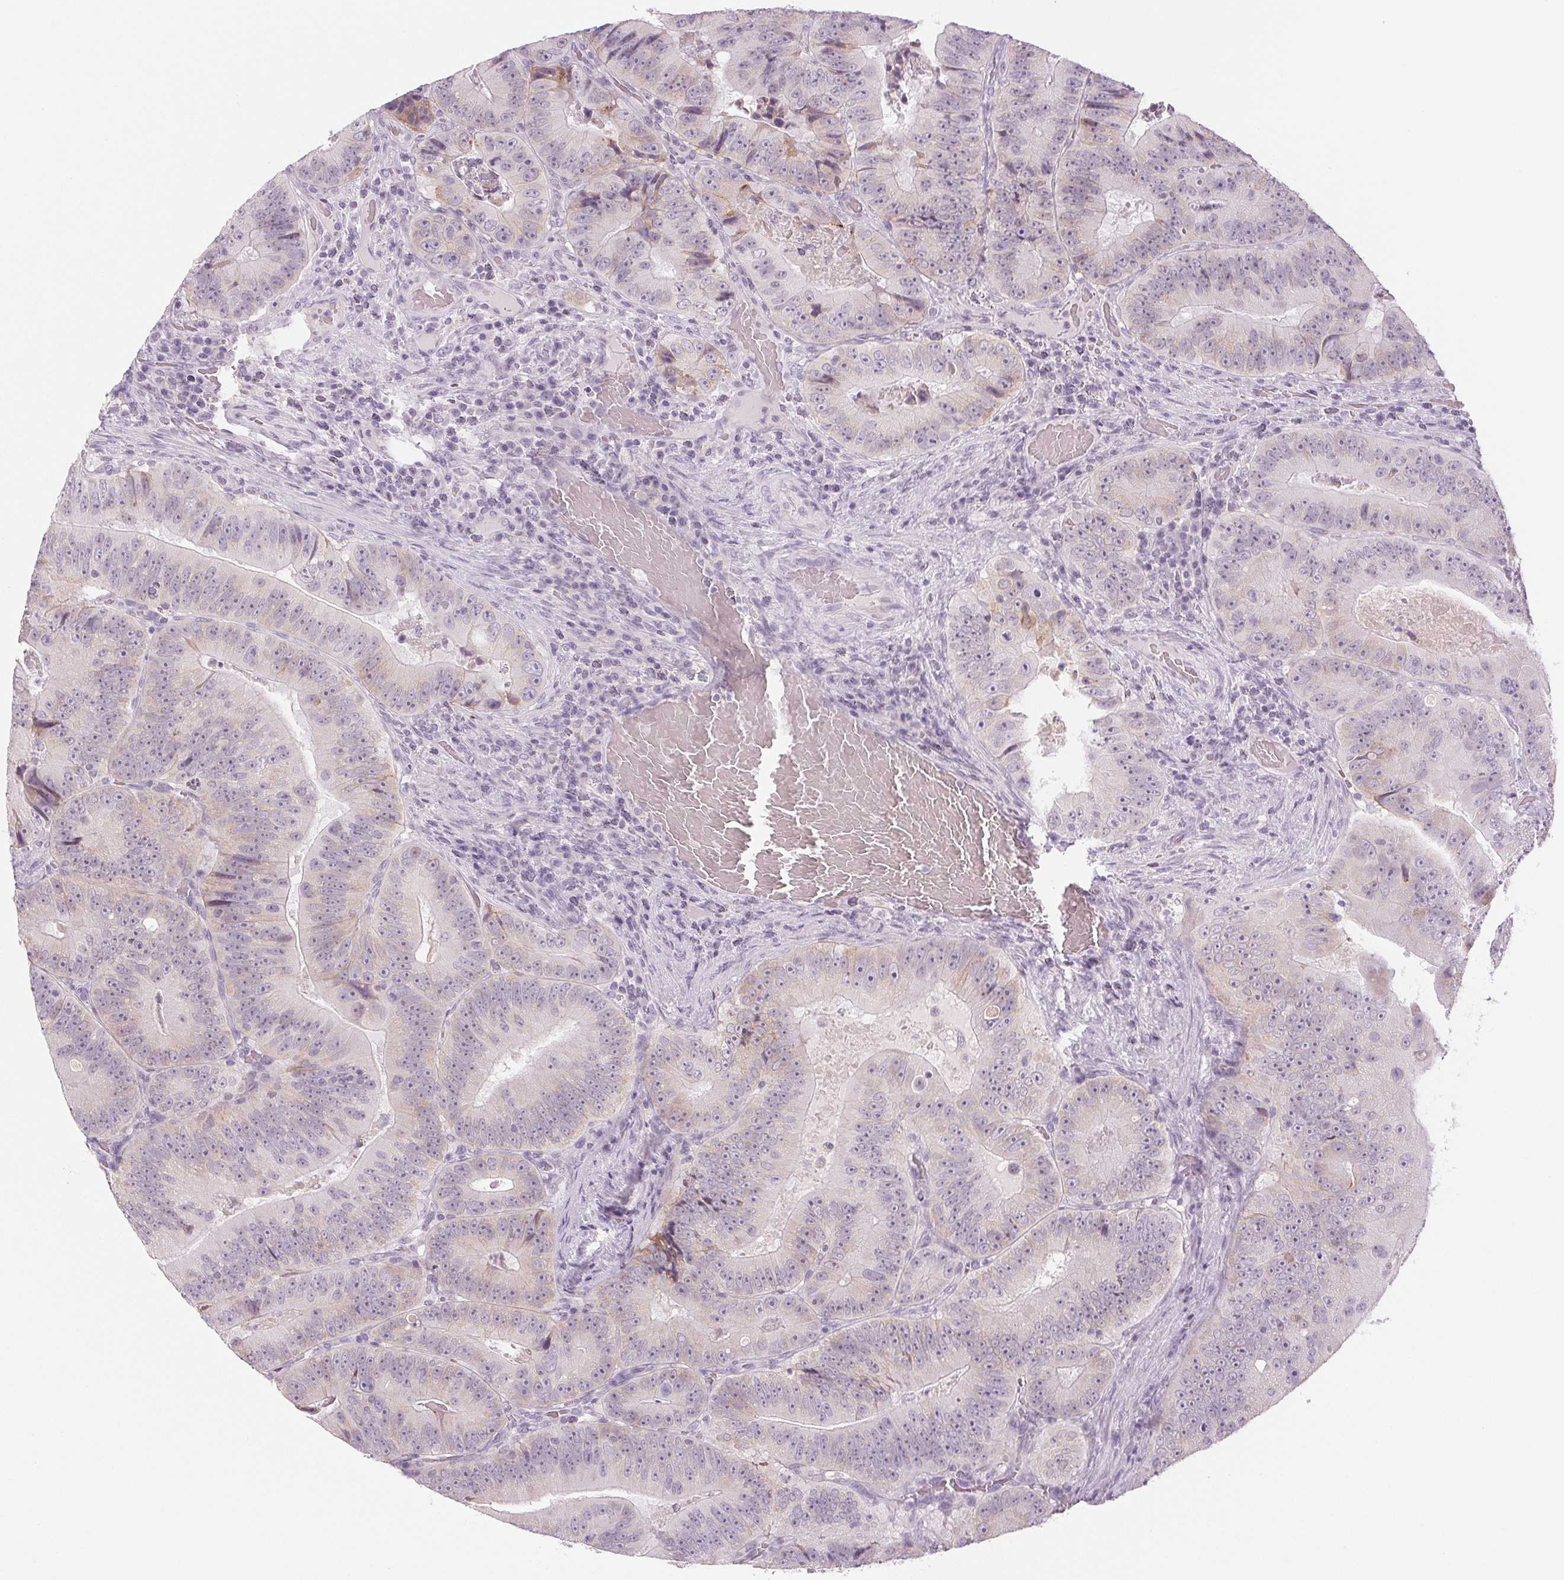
{"staining": {"intensity": "weak", "quantity": "<25%", "location": "cytoplasmic/membranous"}, "tissue": "colorectal cancer", "cell_type": "Tumor cells", "image_type": "cancer", "snomed": [{"axis": "morphology", "description": "Adenocarcinoma, NOS"}, {"axis": "topography", "description": "Colon"}], "caption": "High power microscopy micrograph of an immunohistochemistry image of colorectal cancer (adenocarcinoma), revealing no significant expression in tumor cells. (Brightfield microscopy of DAB (3,3'-diaminobenzidine) immunohistochemistry at high magnification).", "gene": "EHHADH", "patient": {"sex": "female", "age": 86}}